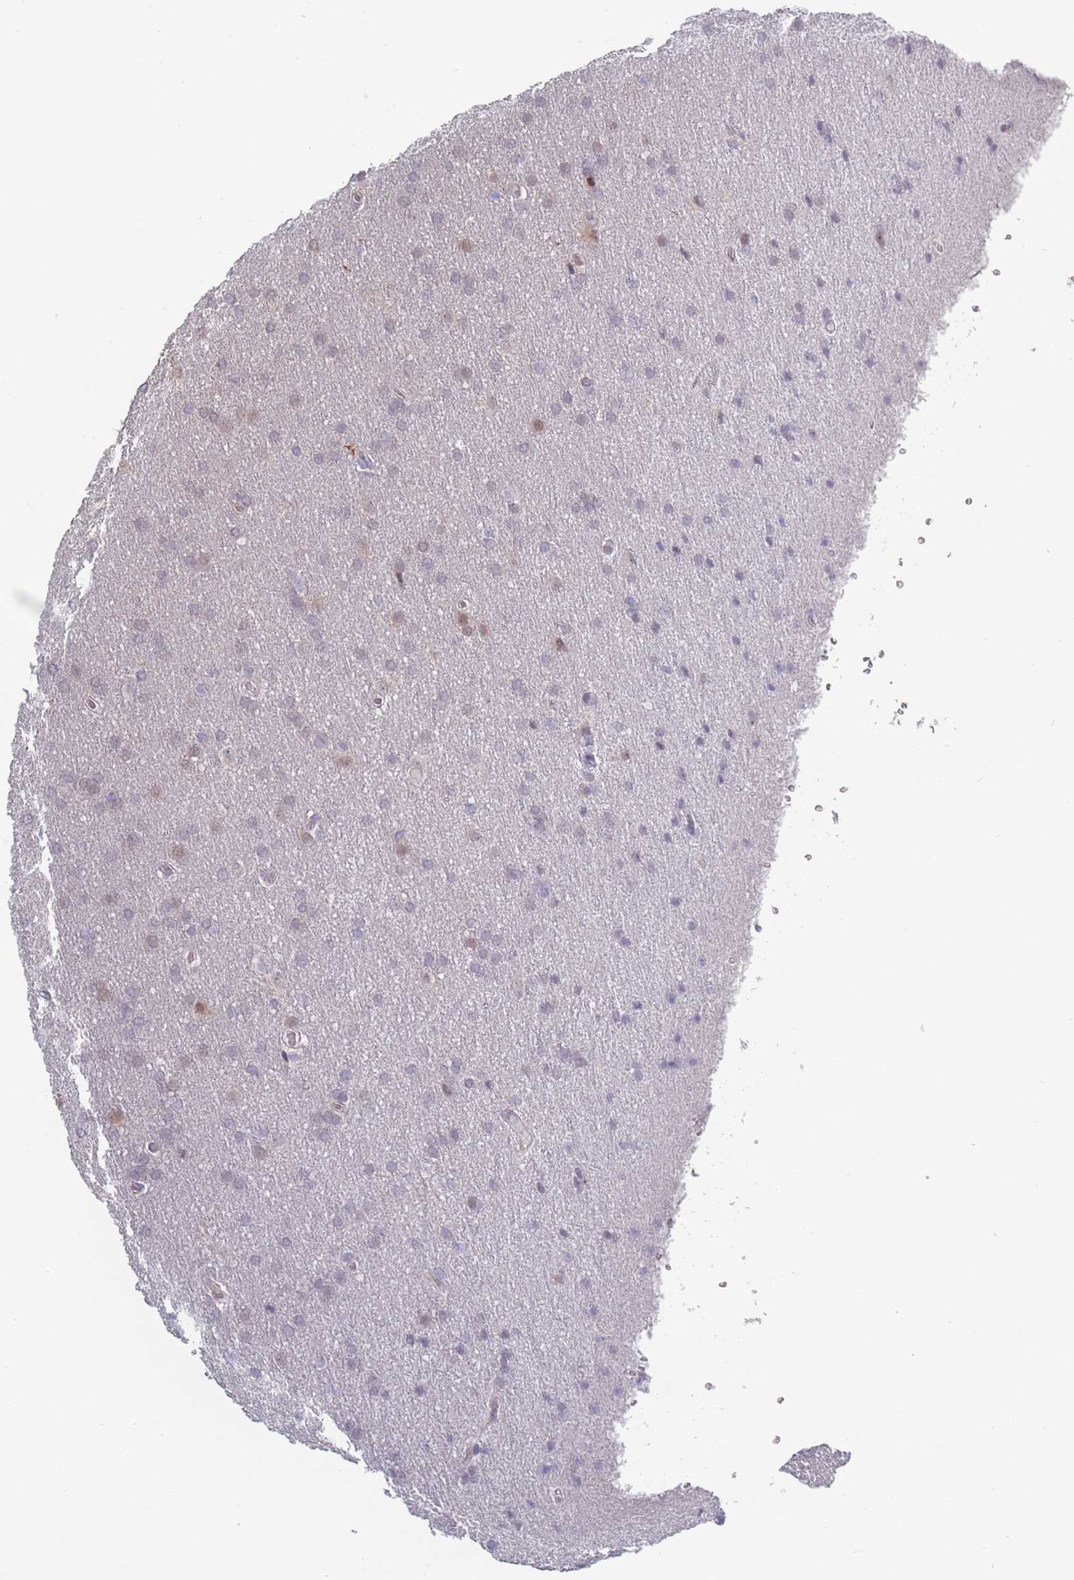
{"staining": {"intensity": "weak", "quantity": "<25%", "location": "nuclear"}, "tissue": "glioma", "cell_type": "Tumor cells", "image_type": "cancer", "snomed": [{"axis": "morphology", "description": "Glioma, malignant, Low grade"}, {"axis": "topography", "description": "Brain"}], "caption": "Immunohistochemistry (IHC) photomicrograph of human glioma stained for a protein (brown), which reveals no expression in tumor cells.", "gene": "ROS1", "patient": {"sex": "female", "age": 32}}